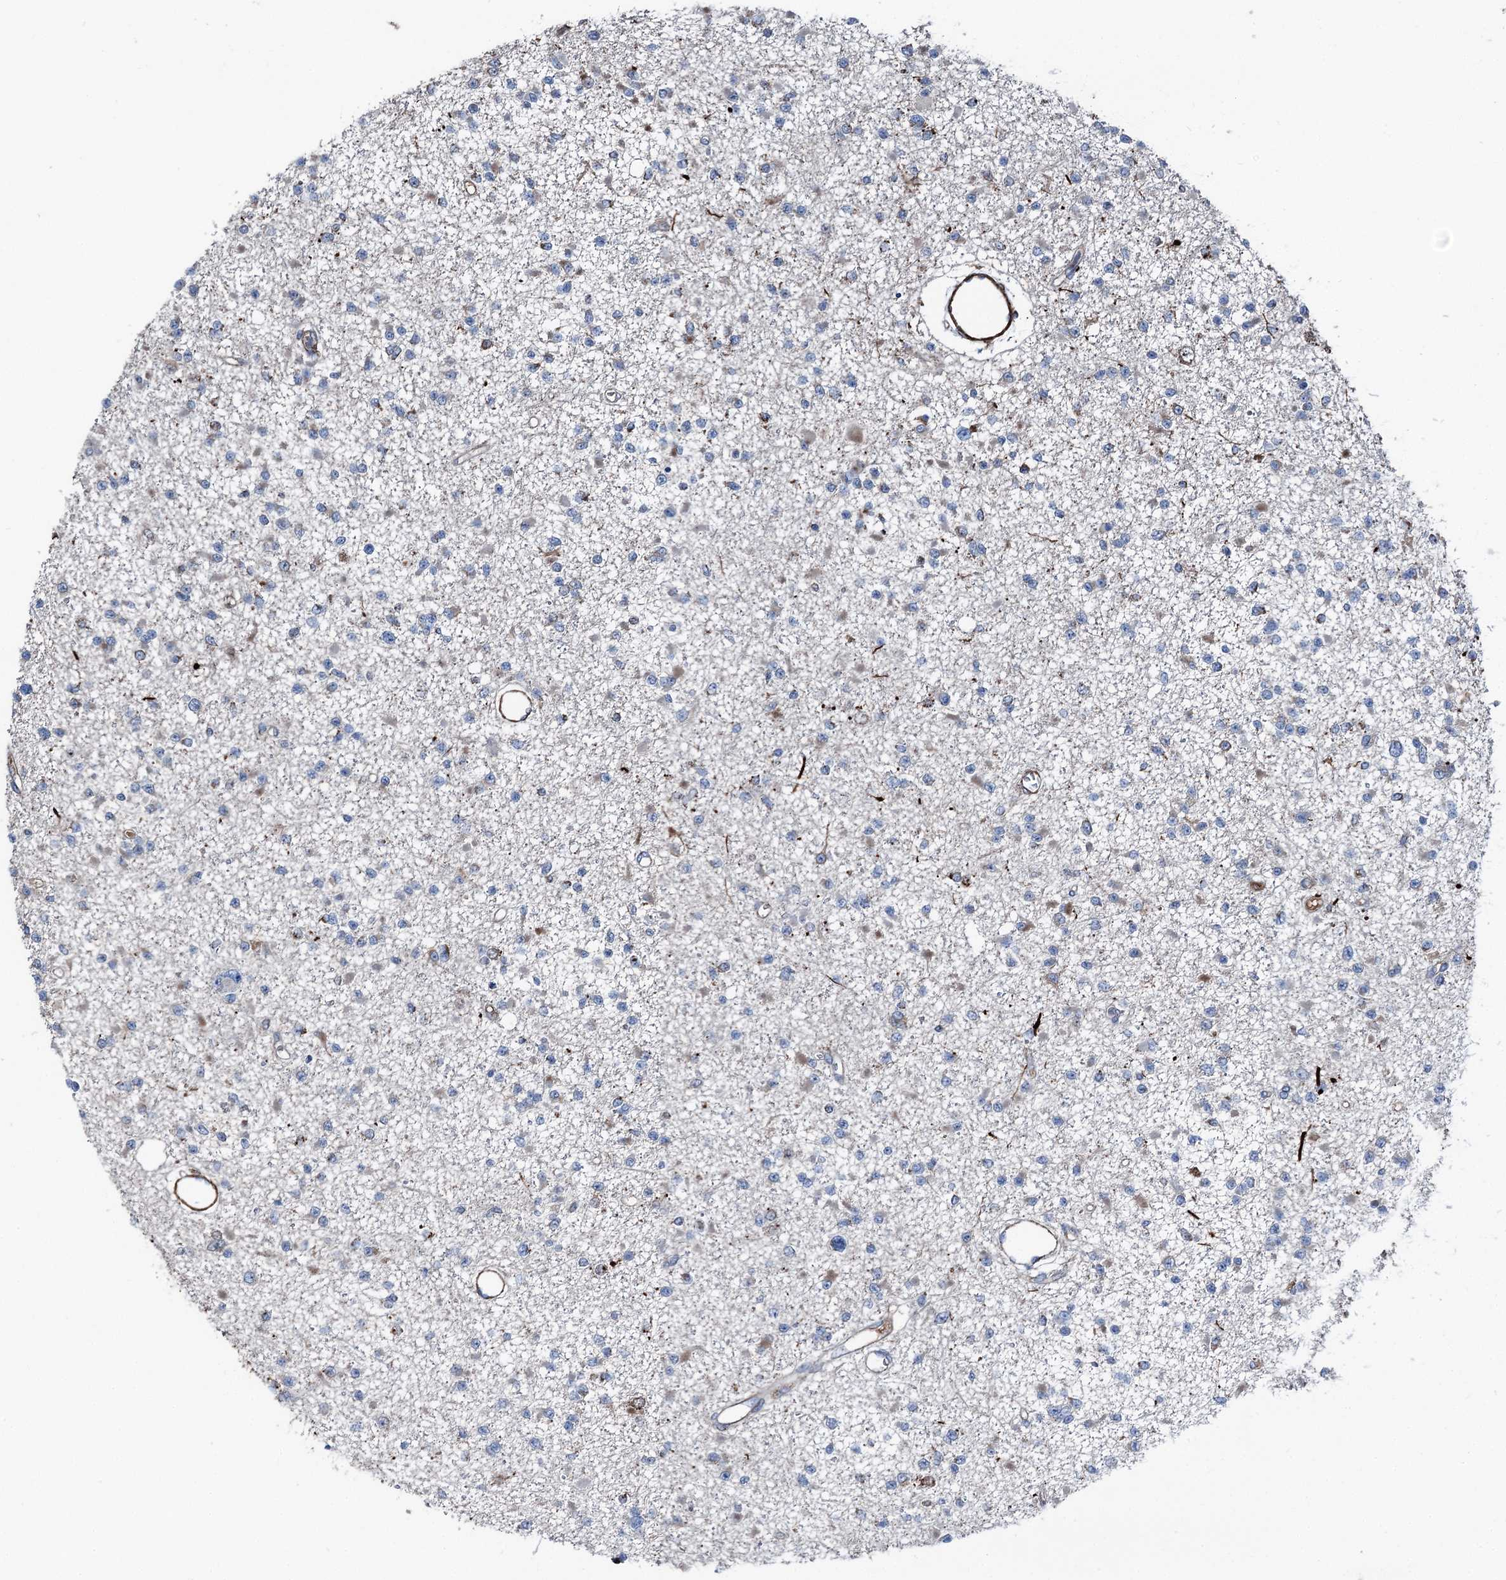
{"staining": {"intensity": "weak", "quantity": "<25%", "location": "cytoplasmic/membranous"}, "tissue": "glioma", "cell_type": "Tumor cells", "image_type": "cancer", "snomed": [{"axis": "morphology", "description": "Glioma, malignant, Low grade"}, {"axis": "topography", "description": "Brain"}], "caption": "Immunohistochemistry histopathology image of neoplastic tissue: human malignant glioma (low-grade) stained with DAB displays no significant protein positivity in tumor cells.", "gene": "DDIAS", "patient": {"sex": "female", "age": 22}}